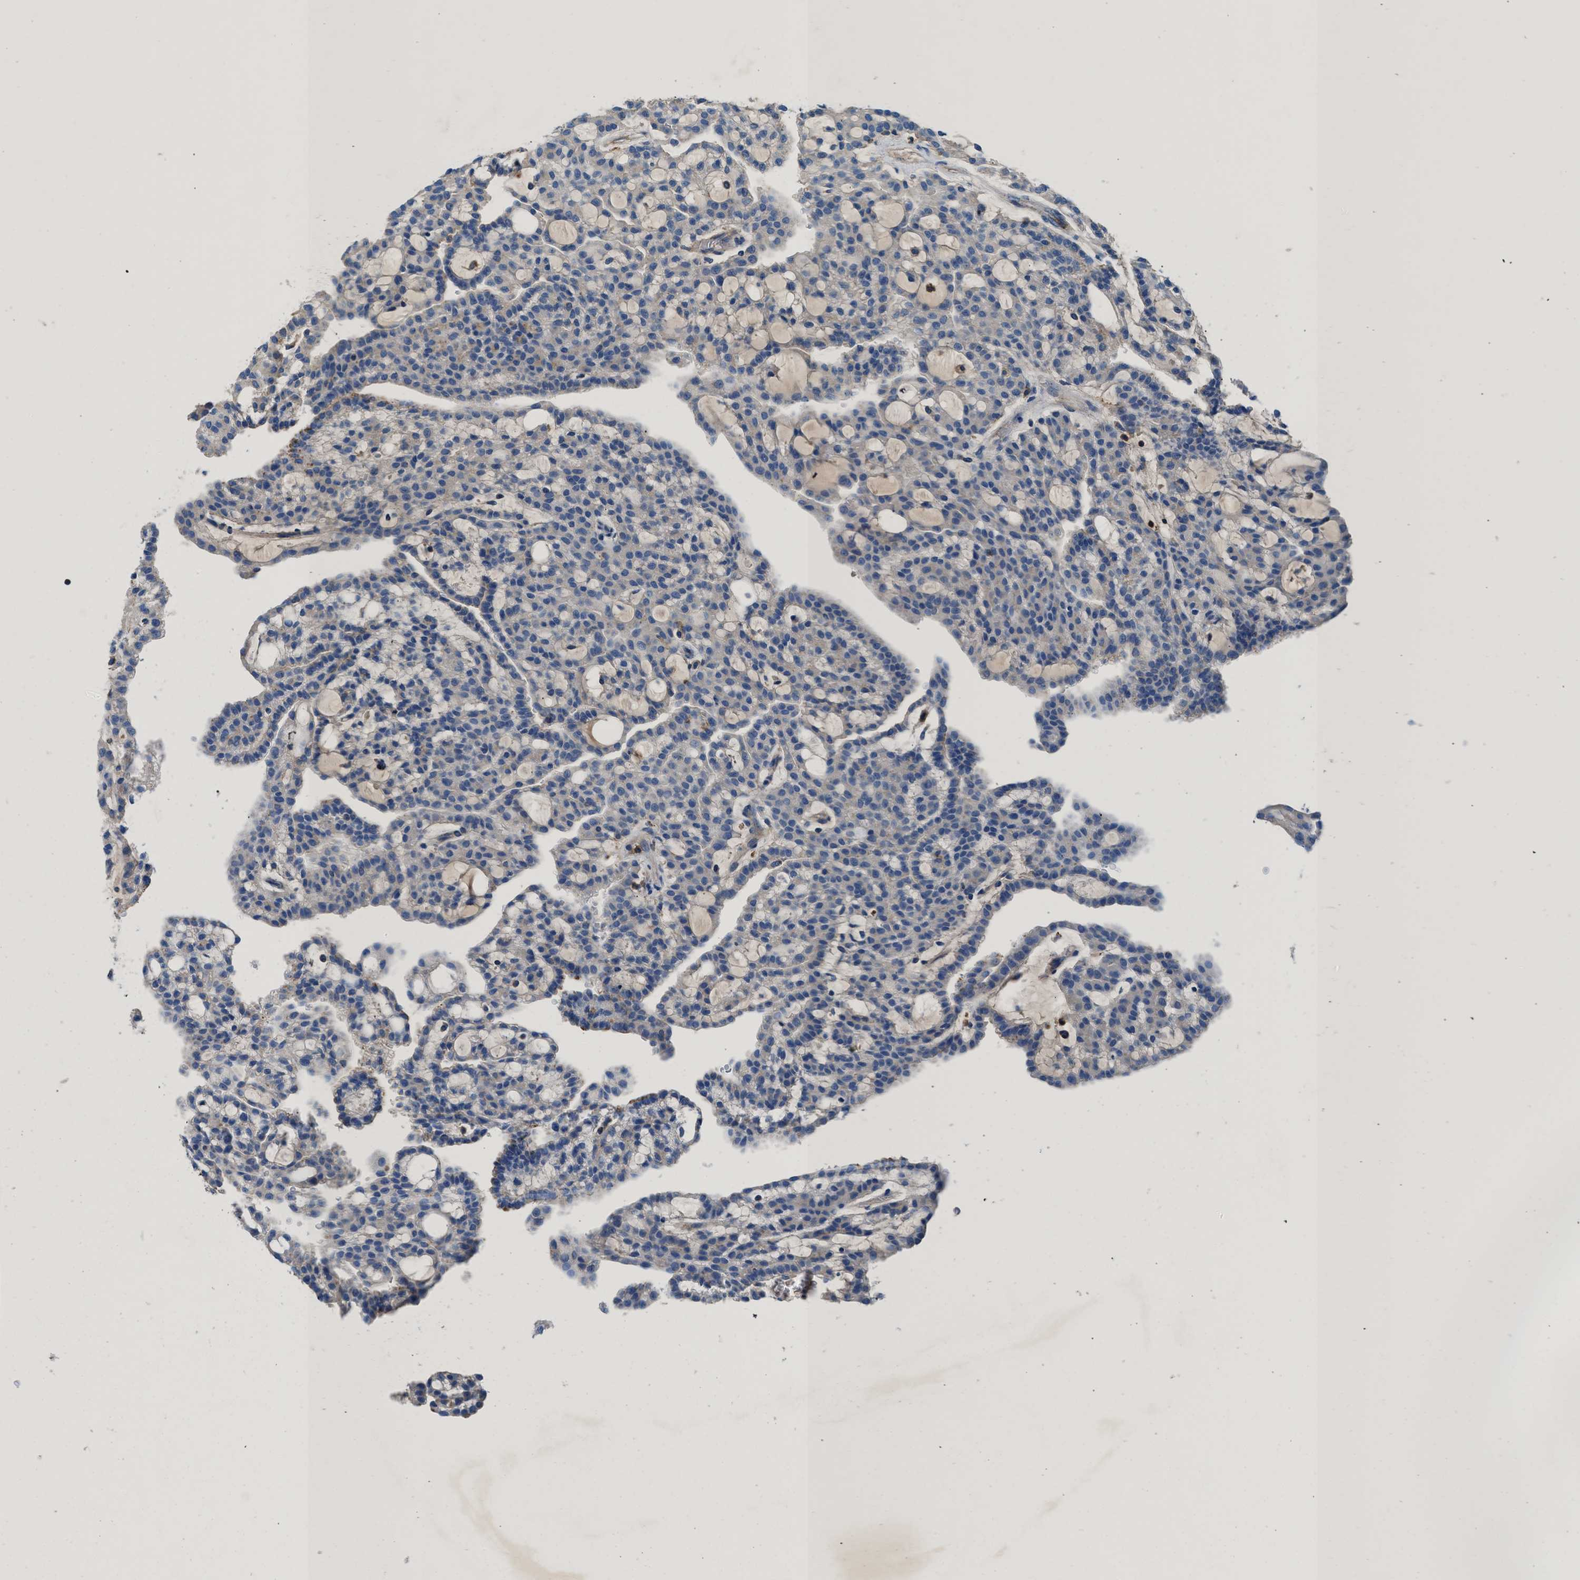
{"staining": {"intensity": "weak", "quantity": "<25%", "location": "cytoplasmic/membranous"}, "tissue": "renal cancer", "cell_type": "Tumor cells", "image_type": "cancer", "snomed": [{"axis": "morphology", "description": "Adenocarcinoma, NOS"}, {"axis": "topography", "description": "Kidney"}], "caption": "There is no significant staining in tumor cells of renal cancer.", "gene": "KCNQ4", "patient": {"sex": "male", "age": 63}}